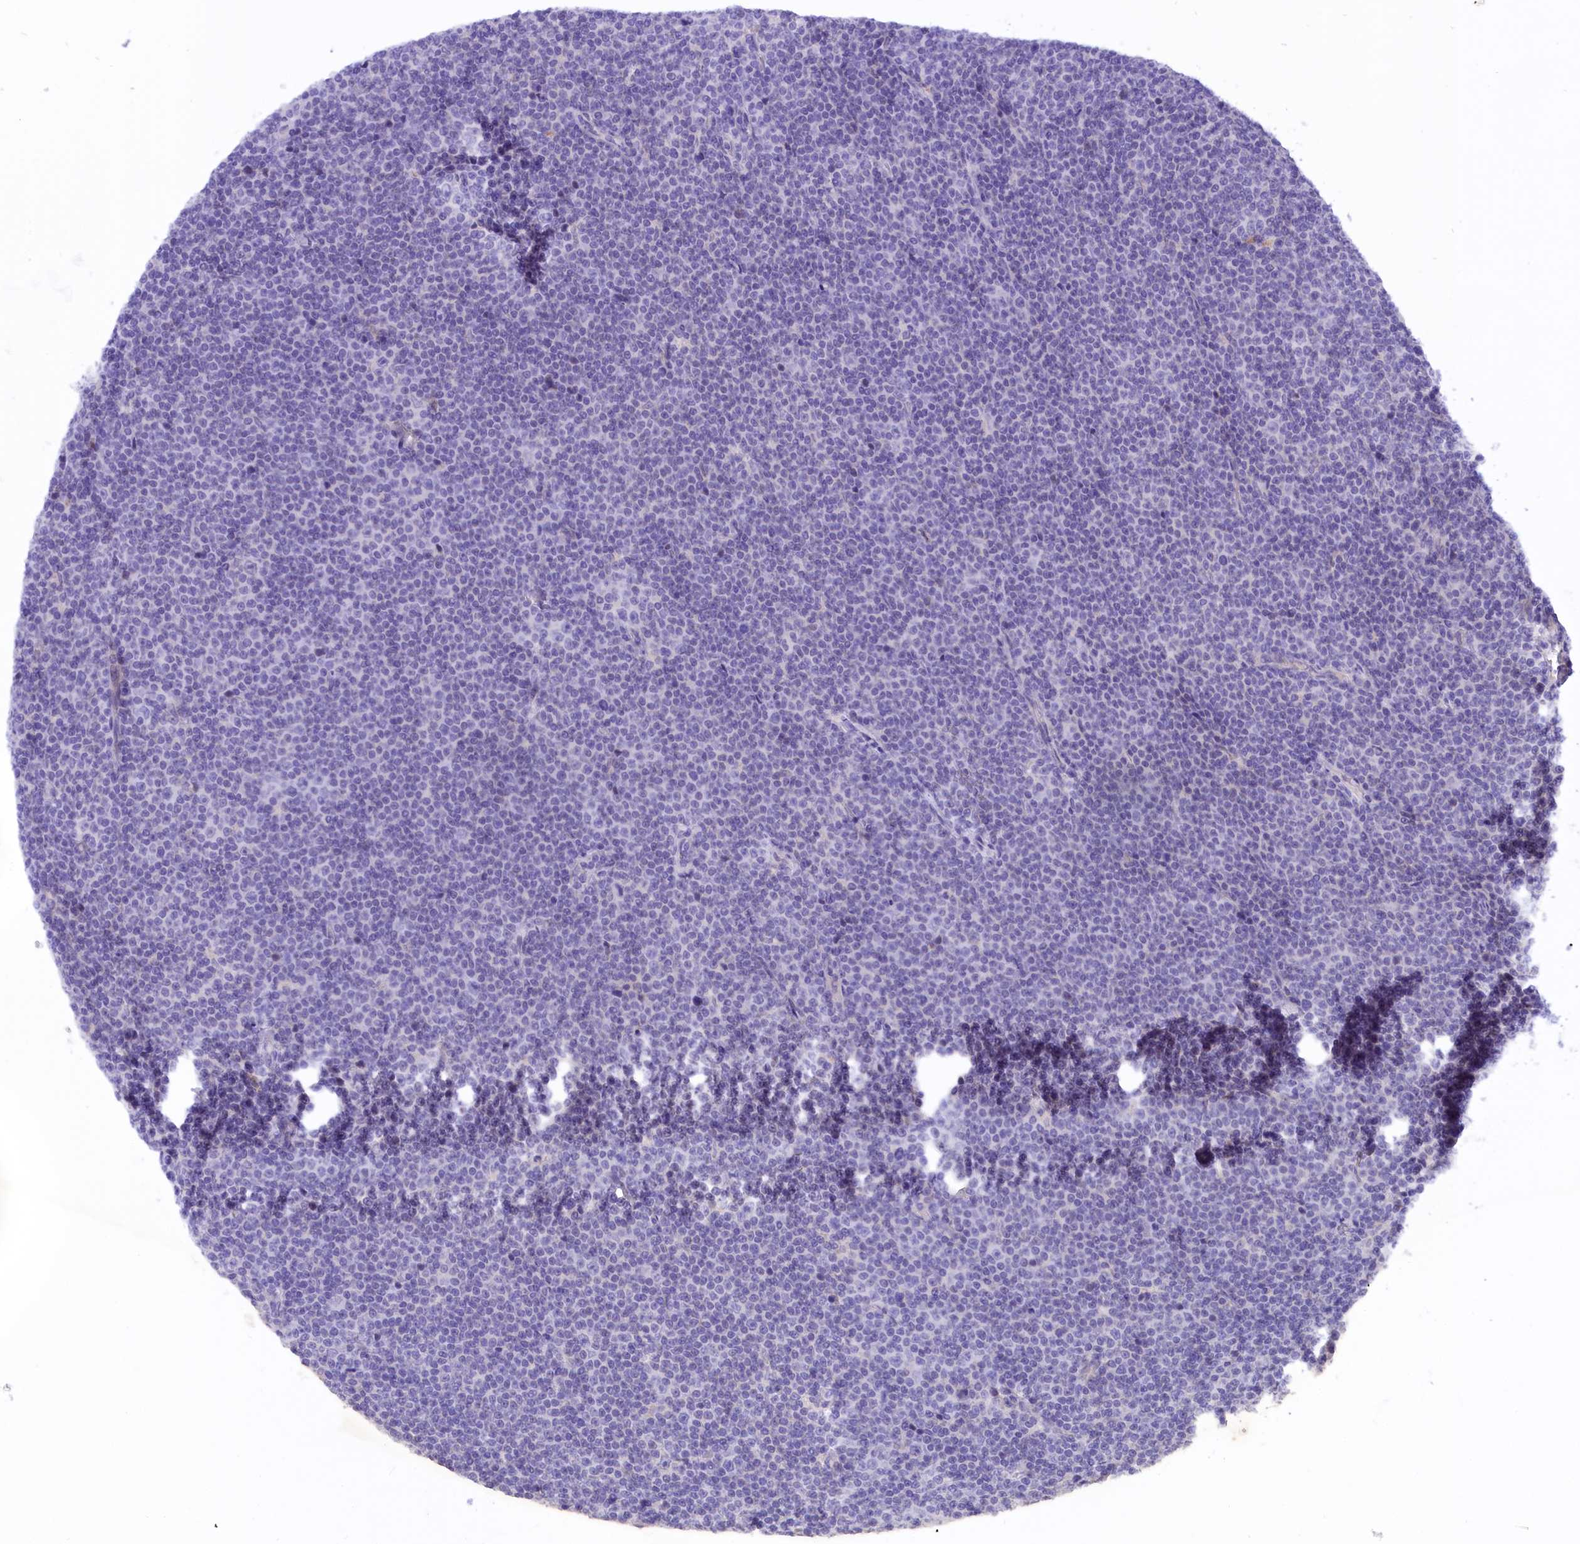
{"staining": {"intensity": "negative", "quantity": "none", "location": "none"}, "tissue": "lymphoma", "cell_type": "Tumor cells", "image_type": "cancer", "snomed": [{"axis": "morphology", "description": "Malignant lymphoma, non-Hodgkin's type, Low grade"}, {"axis": "topography", "description": "Lymph node"}], "caption": "Tumor cells show no significant staining in malignant lymphoma, non-Hodgkin's type (low-grade).", "gene": "COL6A5", "patient": {"sex": "female", "age": 67}}